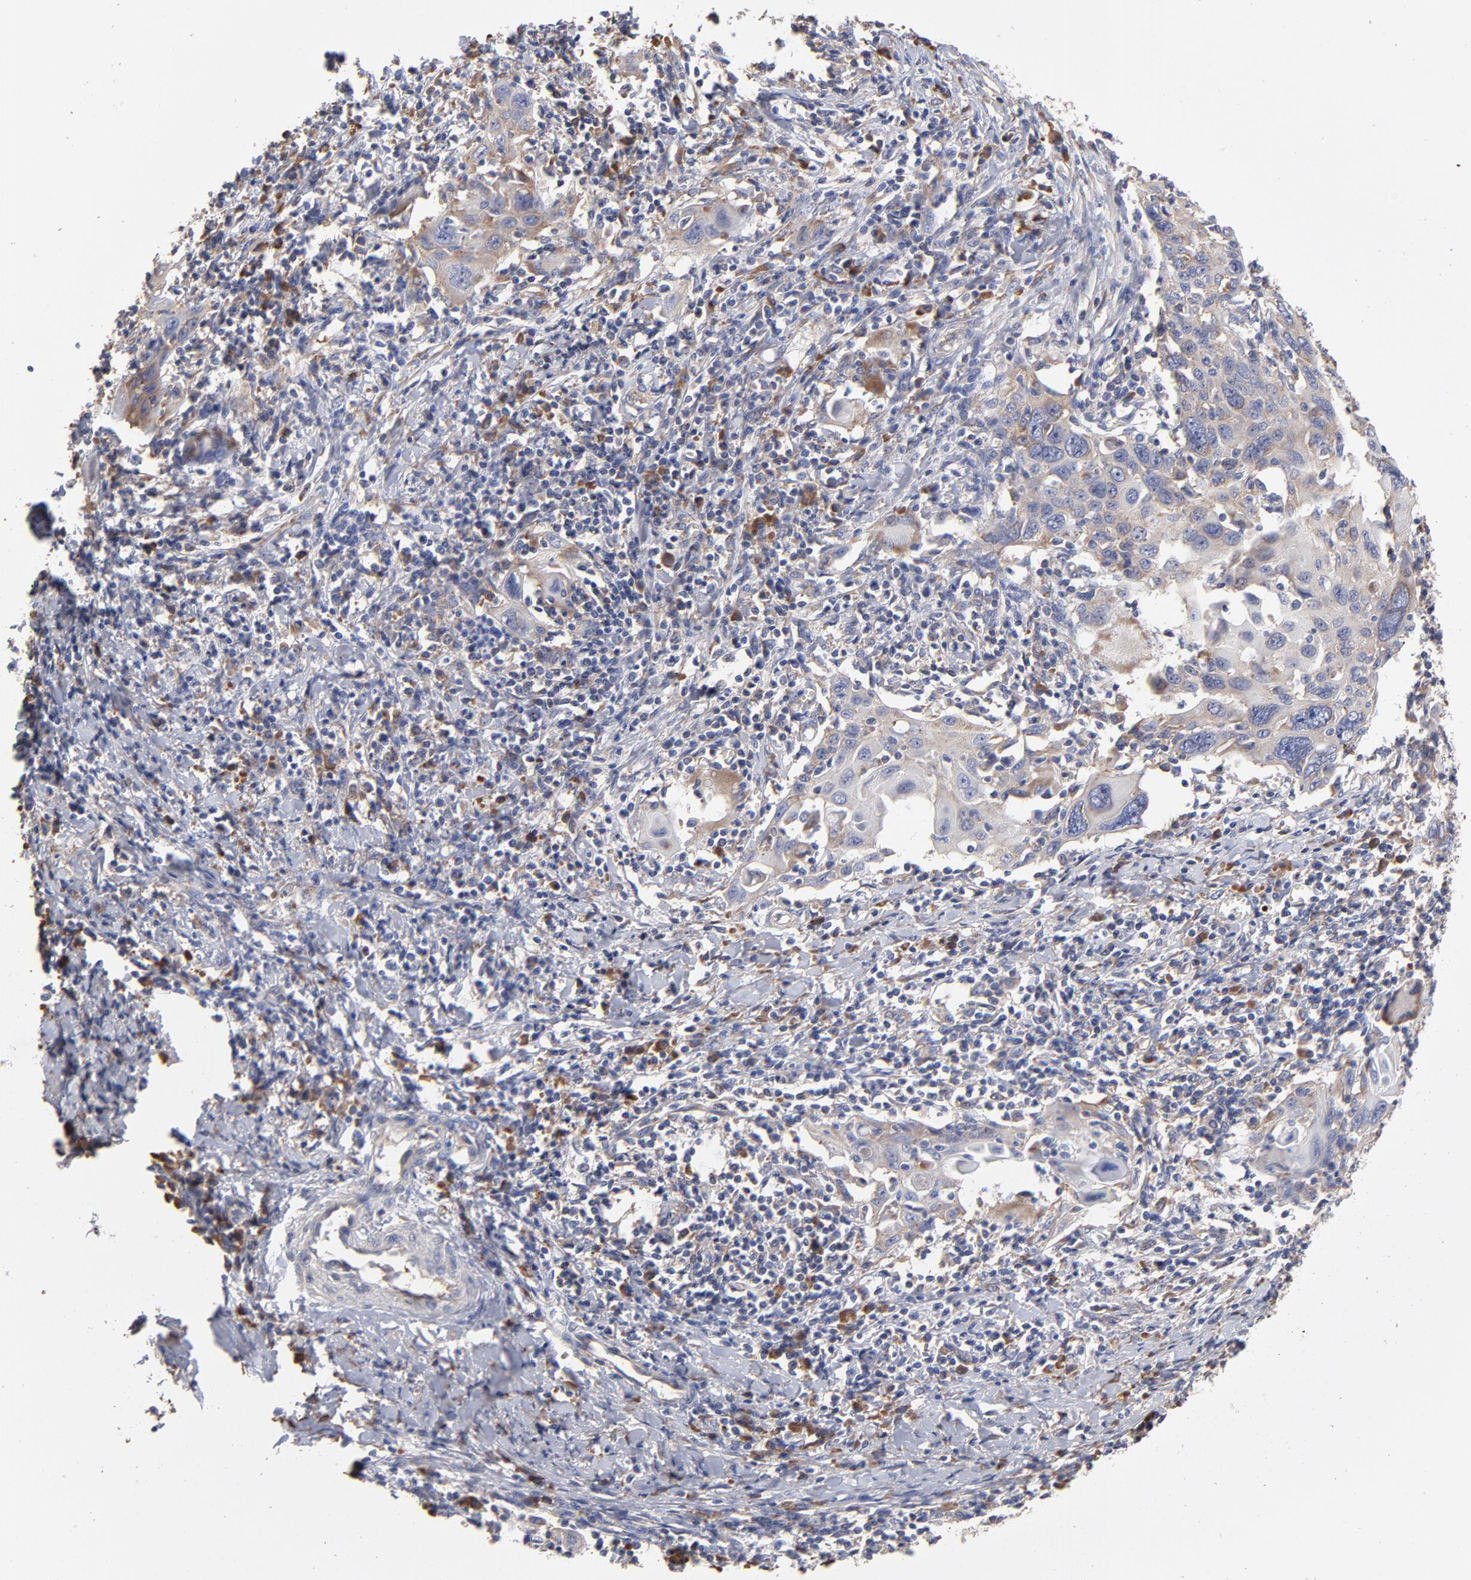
{"staining": {"intensity": "weak", "quantity": ">75%", "location": "cytoplasmic/membranous"}, "tissue": "cervical cancer", "cell_type": "Tumor cells", "image_type": "cancer", "snomed": [{"axis": "morphology", "description": "Squamous cell carcinoma, NOS"}, {"axis": "topography", "description": "Cervix"}], "caption": "Approximately >75% of tumor cells in cervical squamous cell carcinoma reveal weak cytoplasmic/membranous protein staining as visualized by brown immunohistochemical staining.", "gene": "RPL3", "patient": {"sex": "female", "age": 54}}